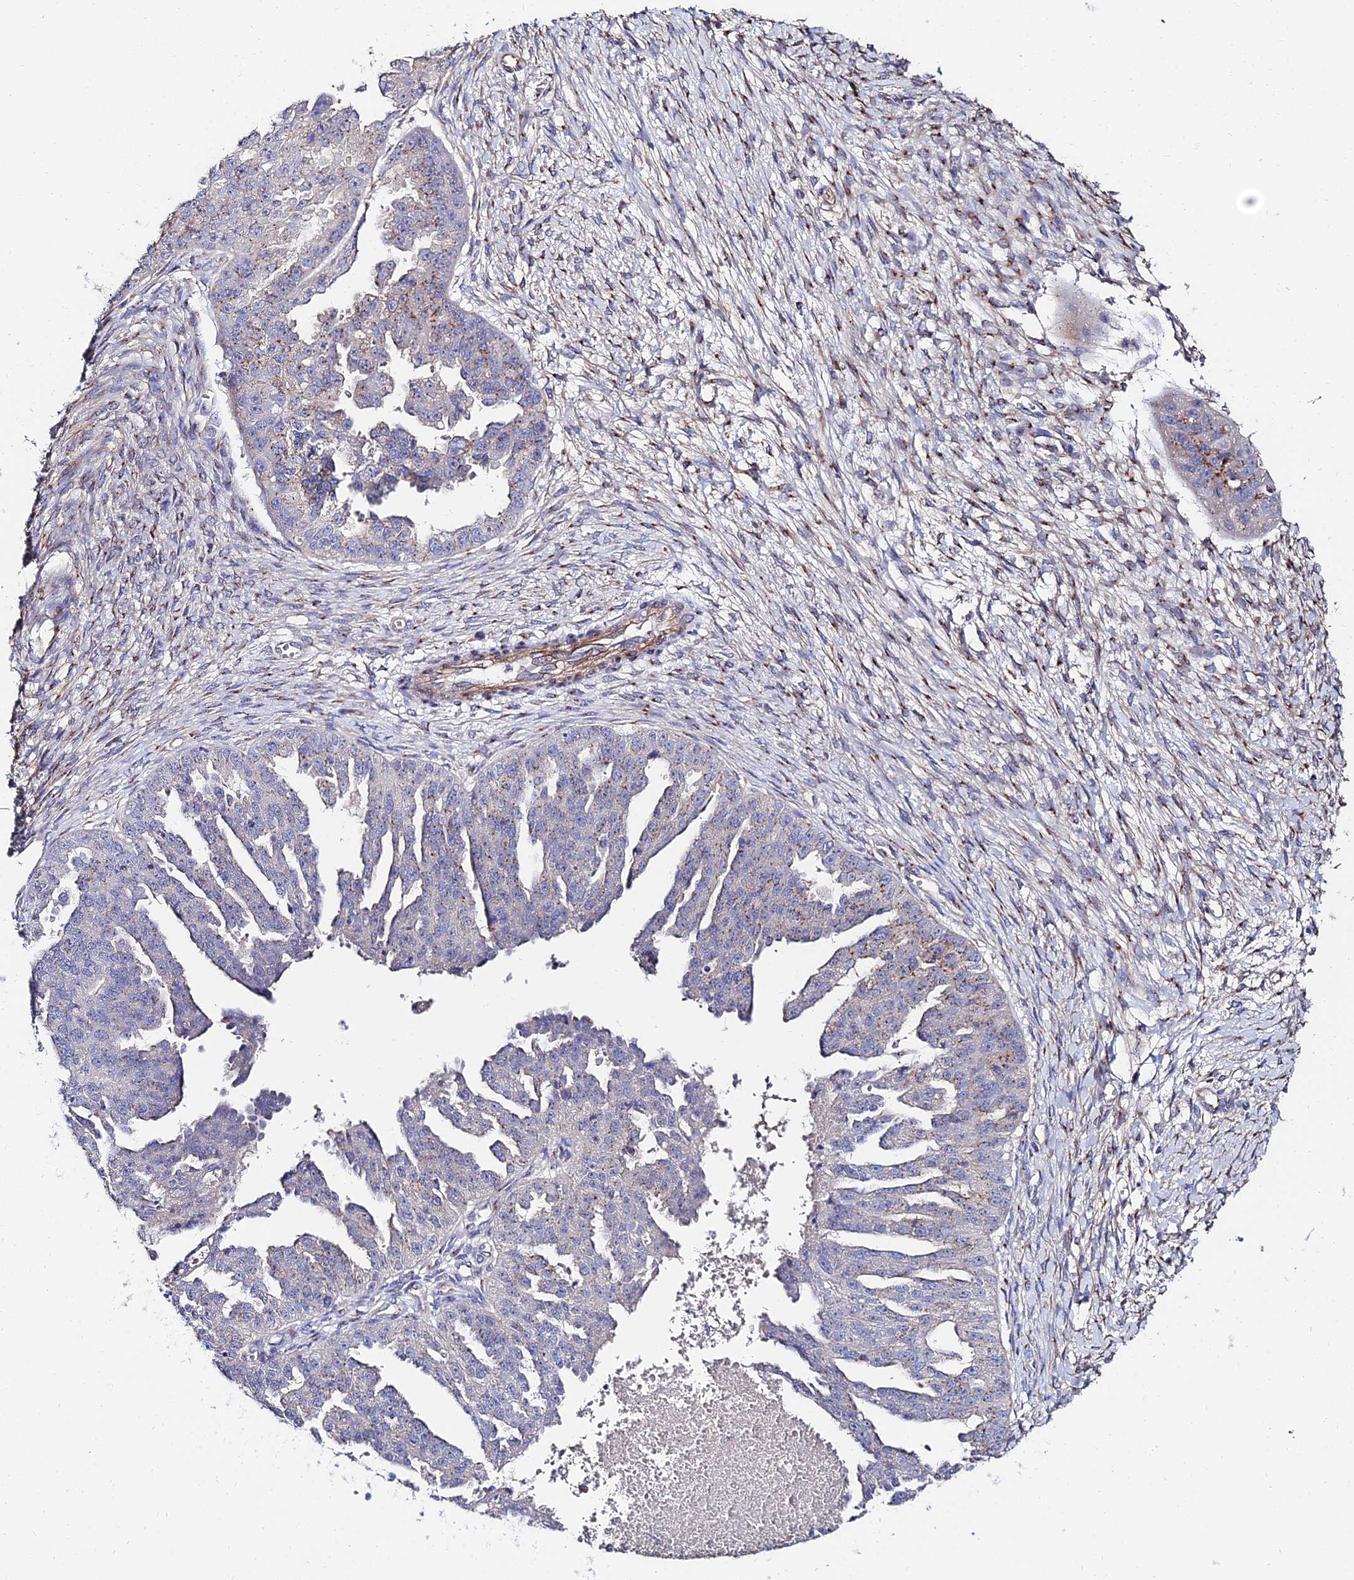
{"staining": {"intensity": "moderate", "quantity": "<25%", "location": "cytoplasmic/membranous"}, "tissue": "ovarian cancer", "cell_type": "Tumor cells", "image_type": "cancer", "snomed": [{"axis": "morphology", "description": "Cystadenocarcinoma, serous, NOS"}, {"axis": "topography", "description": "Ovary"}], "caption": "Moderate cytoplasmic/membranous staining is present in approximately <25% of tumor cells in ovarian cancer.", "gene": "BORCS8", "patient": {"sex": "female", "age": 58}}